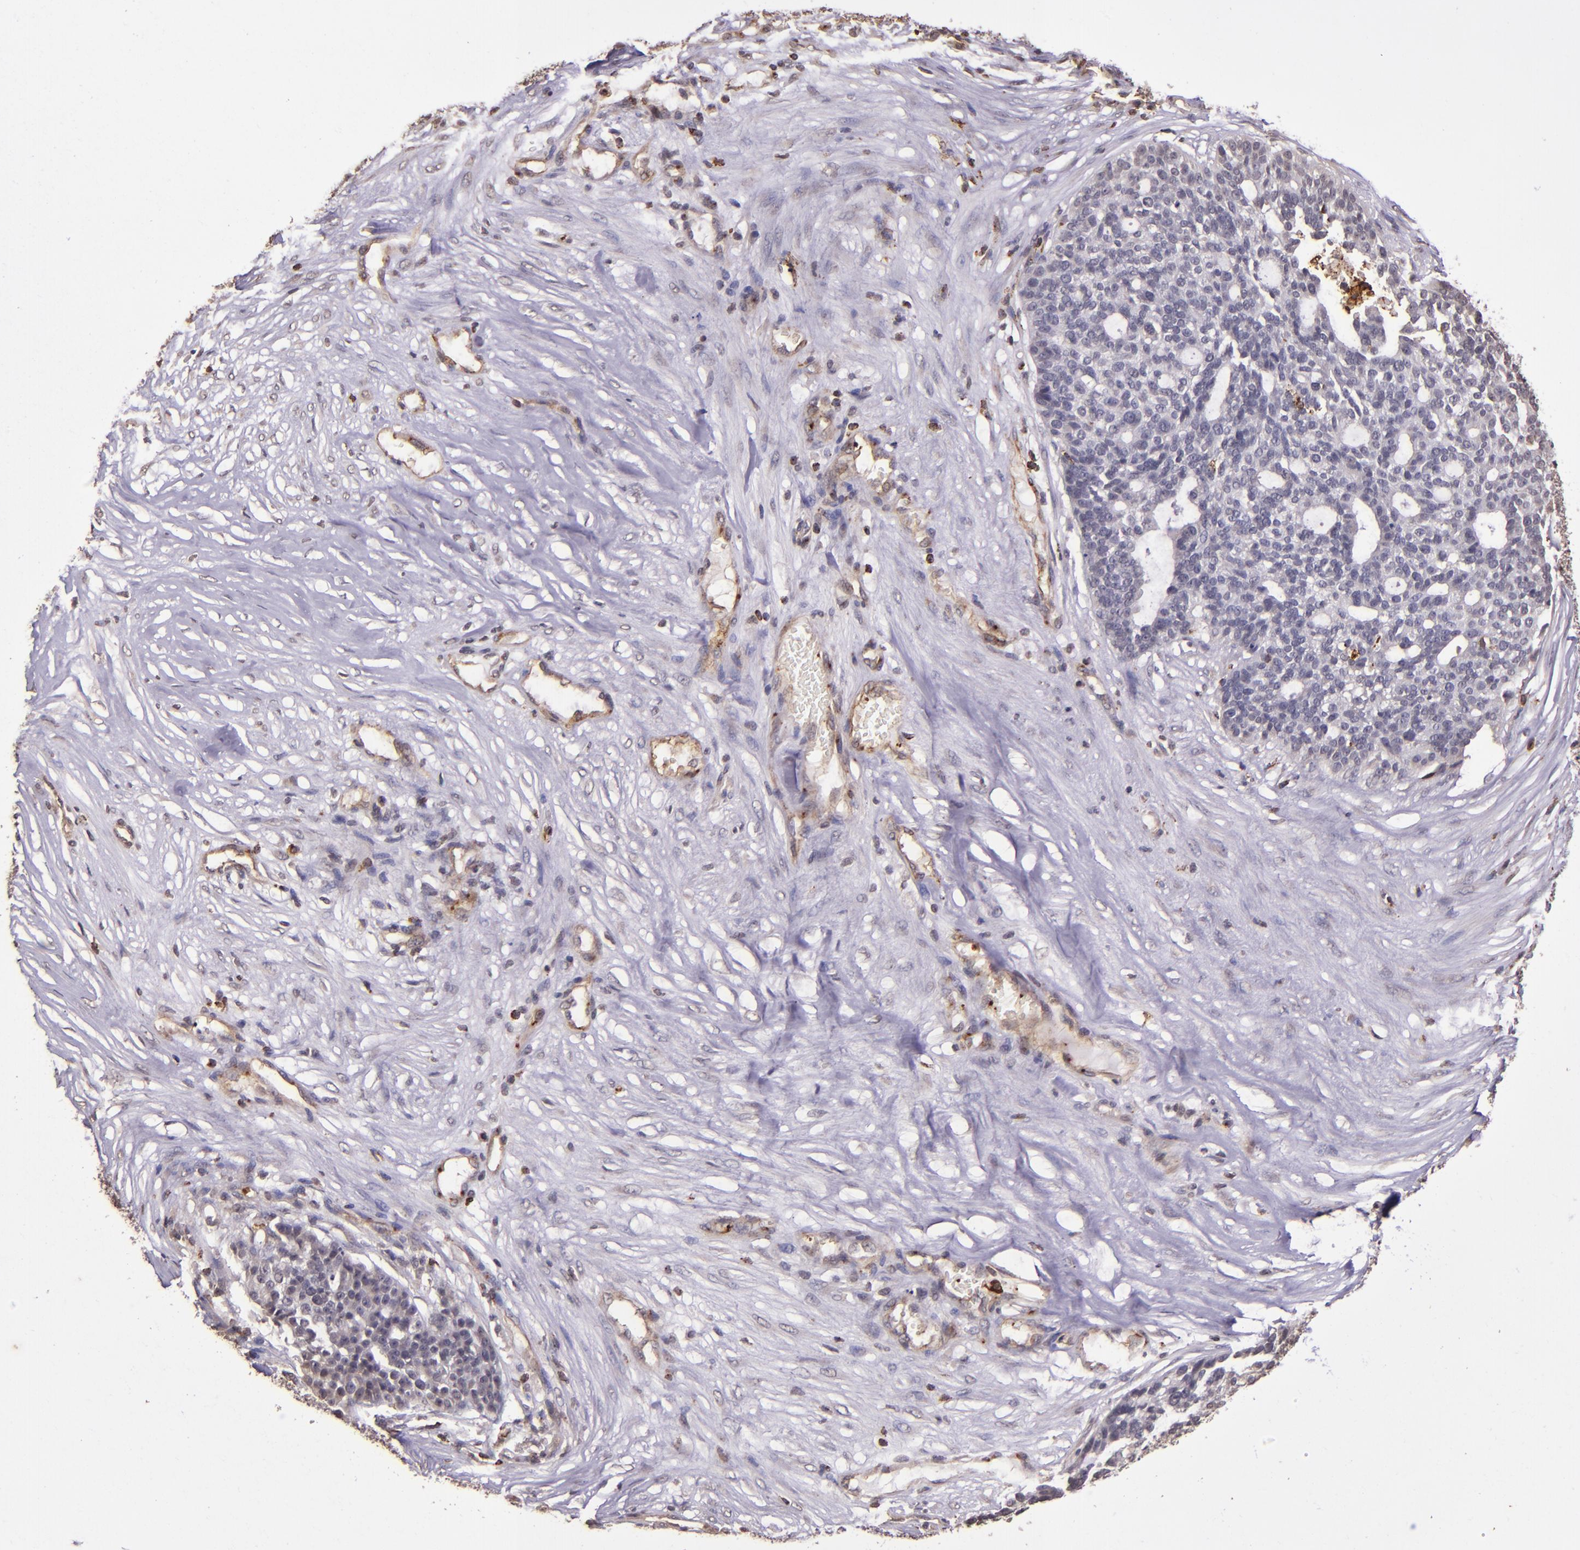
{"staining": {"intensity": "negative", "quantity": "none", "location": "none"}, "tissue": "ovarian cancer", "cell_type": "Tumor cells", "image_type": "cancer", "snomed": [{"axis": "morphology", "description": "Cystadenocarcinoma, serous, NOS"}, {"axis": "topography", "description": "Ovary"}], "caption": "An immunohistochemistry photomicrograph of ovarian cancer (serous cystadenocarcinoma) is shown. There is no staining in tumor cells of ovarian cancer (serous cystadenocarcinoma). The staining was performed using DAB (3,3'-diaminobenzidine) to visualize the protein expression in brown, while the nuclei were stained in blue with hematoxylin (Magnification: 20x).", "gene": "SLC2A3", "patient": {"sex": "female", "age": 59}}